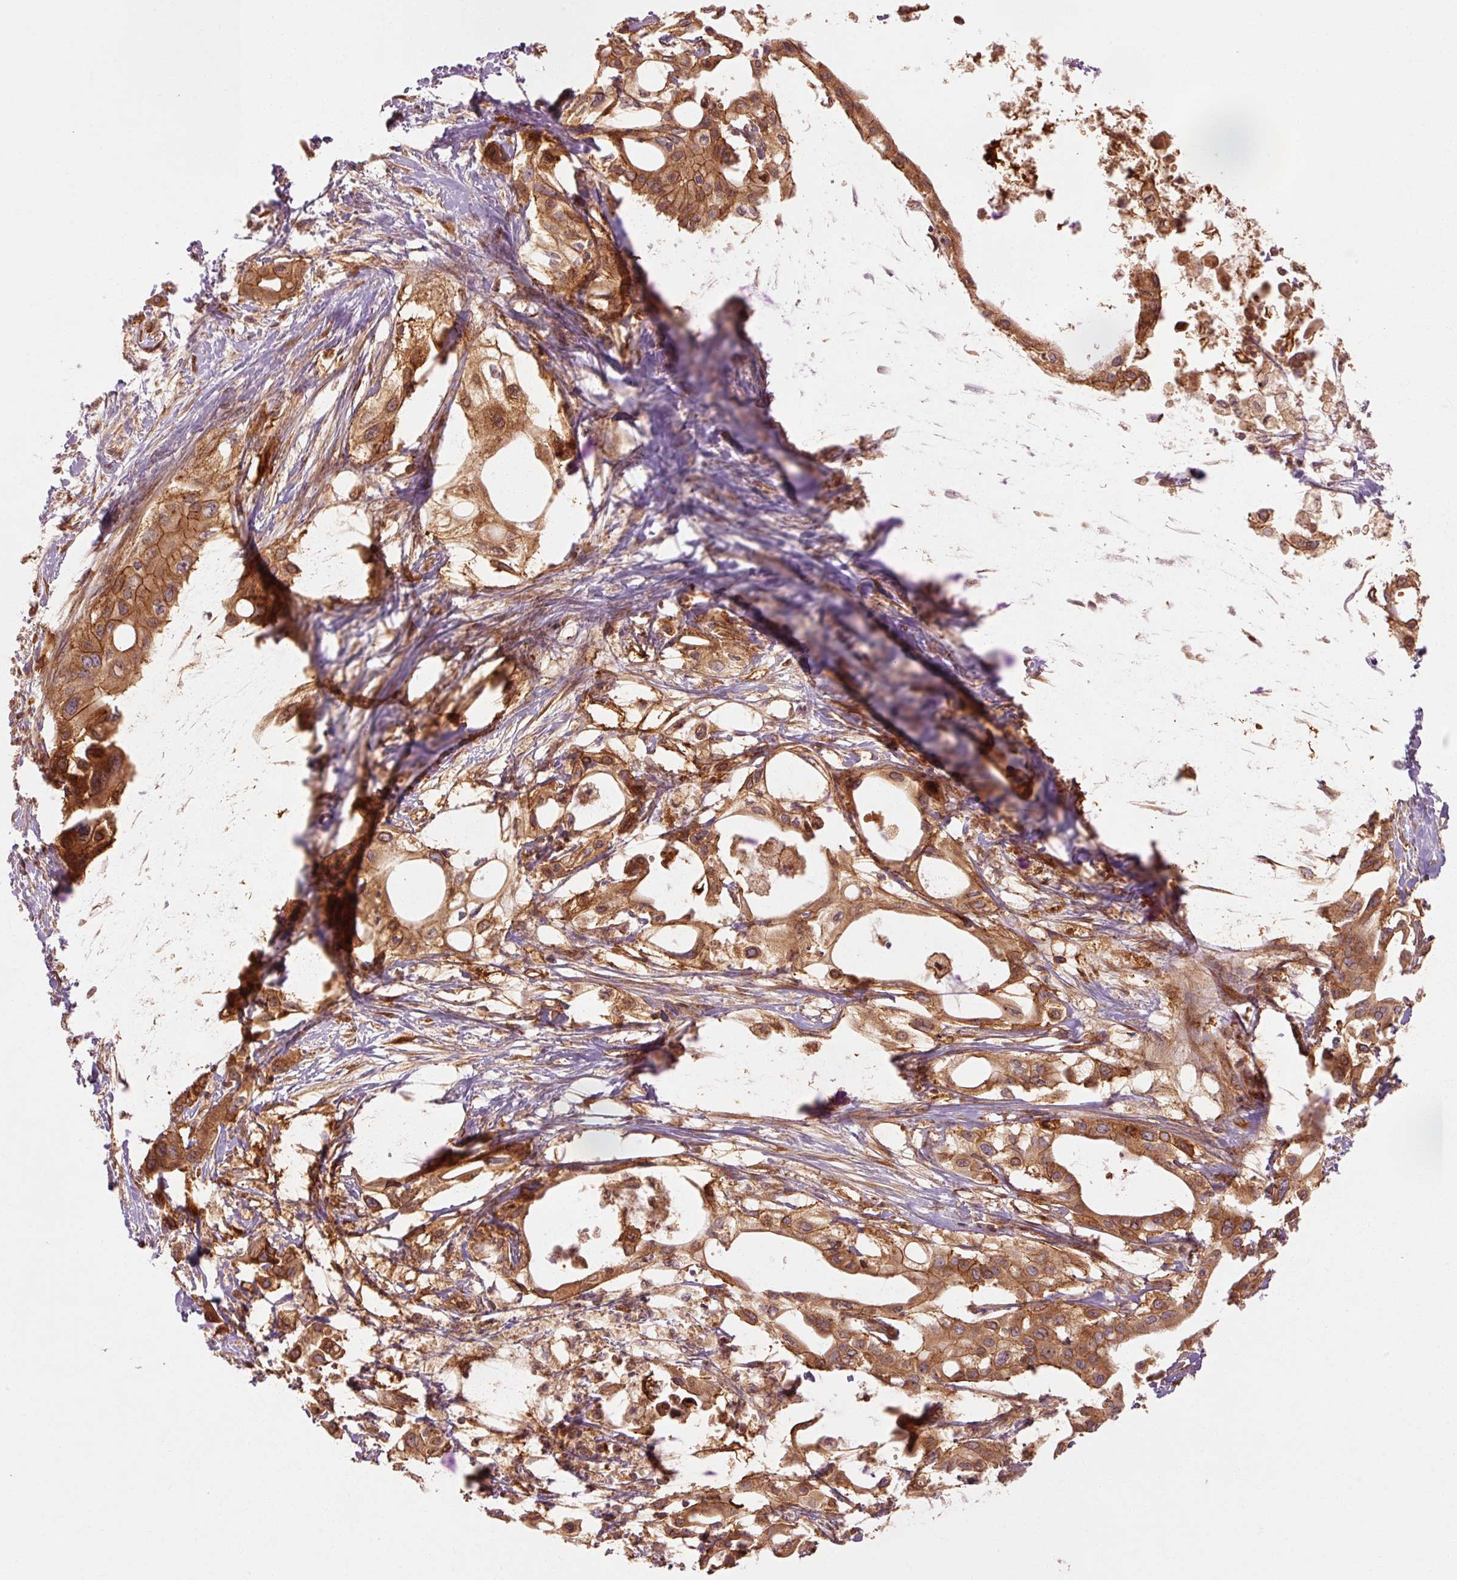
{"staining": {"intensity": "moderate", "quantity": ">75%", "location": "cytoplasmic/membranous"}, "tissue": "pancreatic cancer", "cell_type": "Tumor cells", "image_type": "cancer", "snomed": [{"axis": "morphology", "description": "Adenocarcinoma, NOS"}, {"axis": "topography", "description": "Pancreas"}], "caption": "Protein staining by IHC exhibits moderate cytoplasmic/membranous positivity in approximately >75% of tumor cells in pancreatic cancer (adenocarcinoma).", "gene": "CTNNA1", "patient": {"sex": "female", "age": 68}}